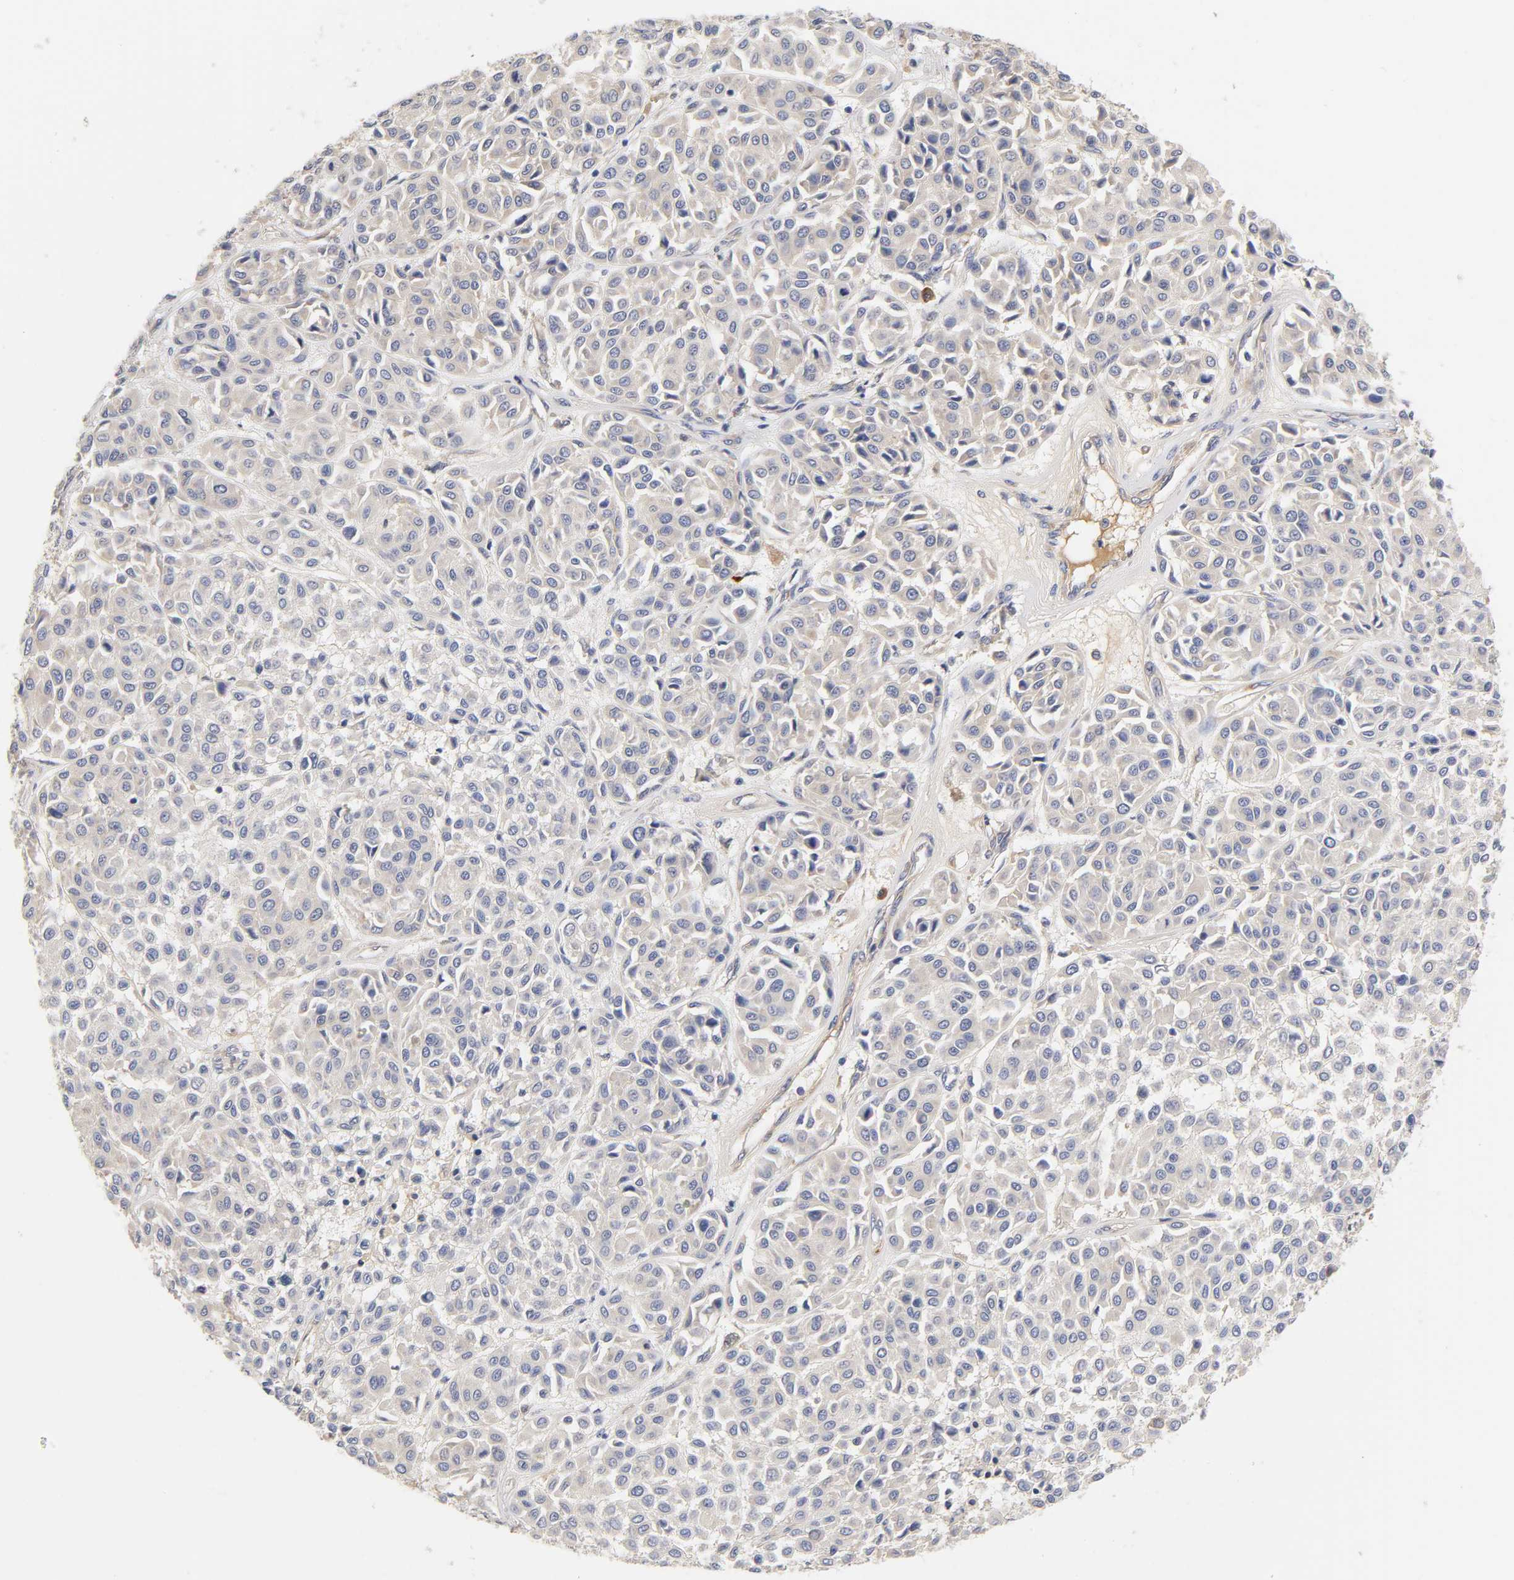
{"staining": {"intensity": "weak", "quantity": ">75%", "location": "cytoplasmic/membranous"}, "tissue": "melanoma", "cell_type": "Tumor cells", "image_type": "cancer", "snomed": [{"axis": "morphology", "description": "Malignant melanoma, Metastatic site"}, {"axis": "topography", "description": "Soft tissue"}], "caption": "Protein expression analysis of human malignant melanoma (metastatic site) reveals weak cytoplasmic/membranous staining in about >75% of tumor cells. The staining was performed using DAB to visualize the protein expression in brown, while the nuclei were stained in blue with hematoxylin (Magnification: 20x).", "gene": "RPS29", "patient": {"sex": "male", "age": 41}}